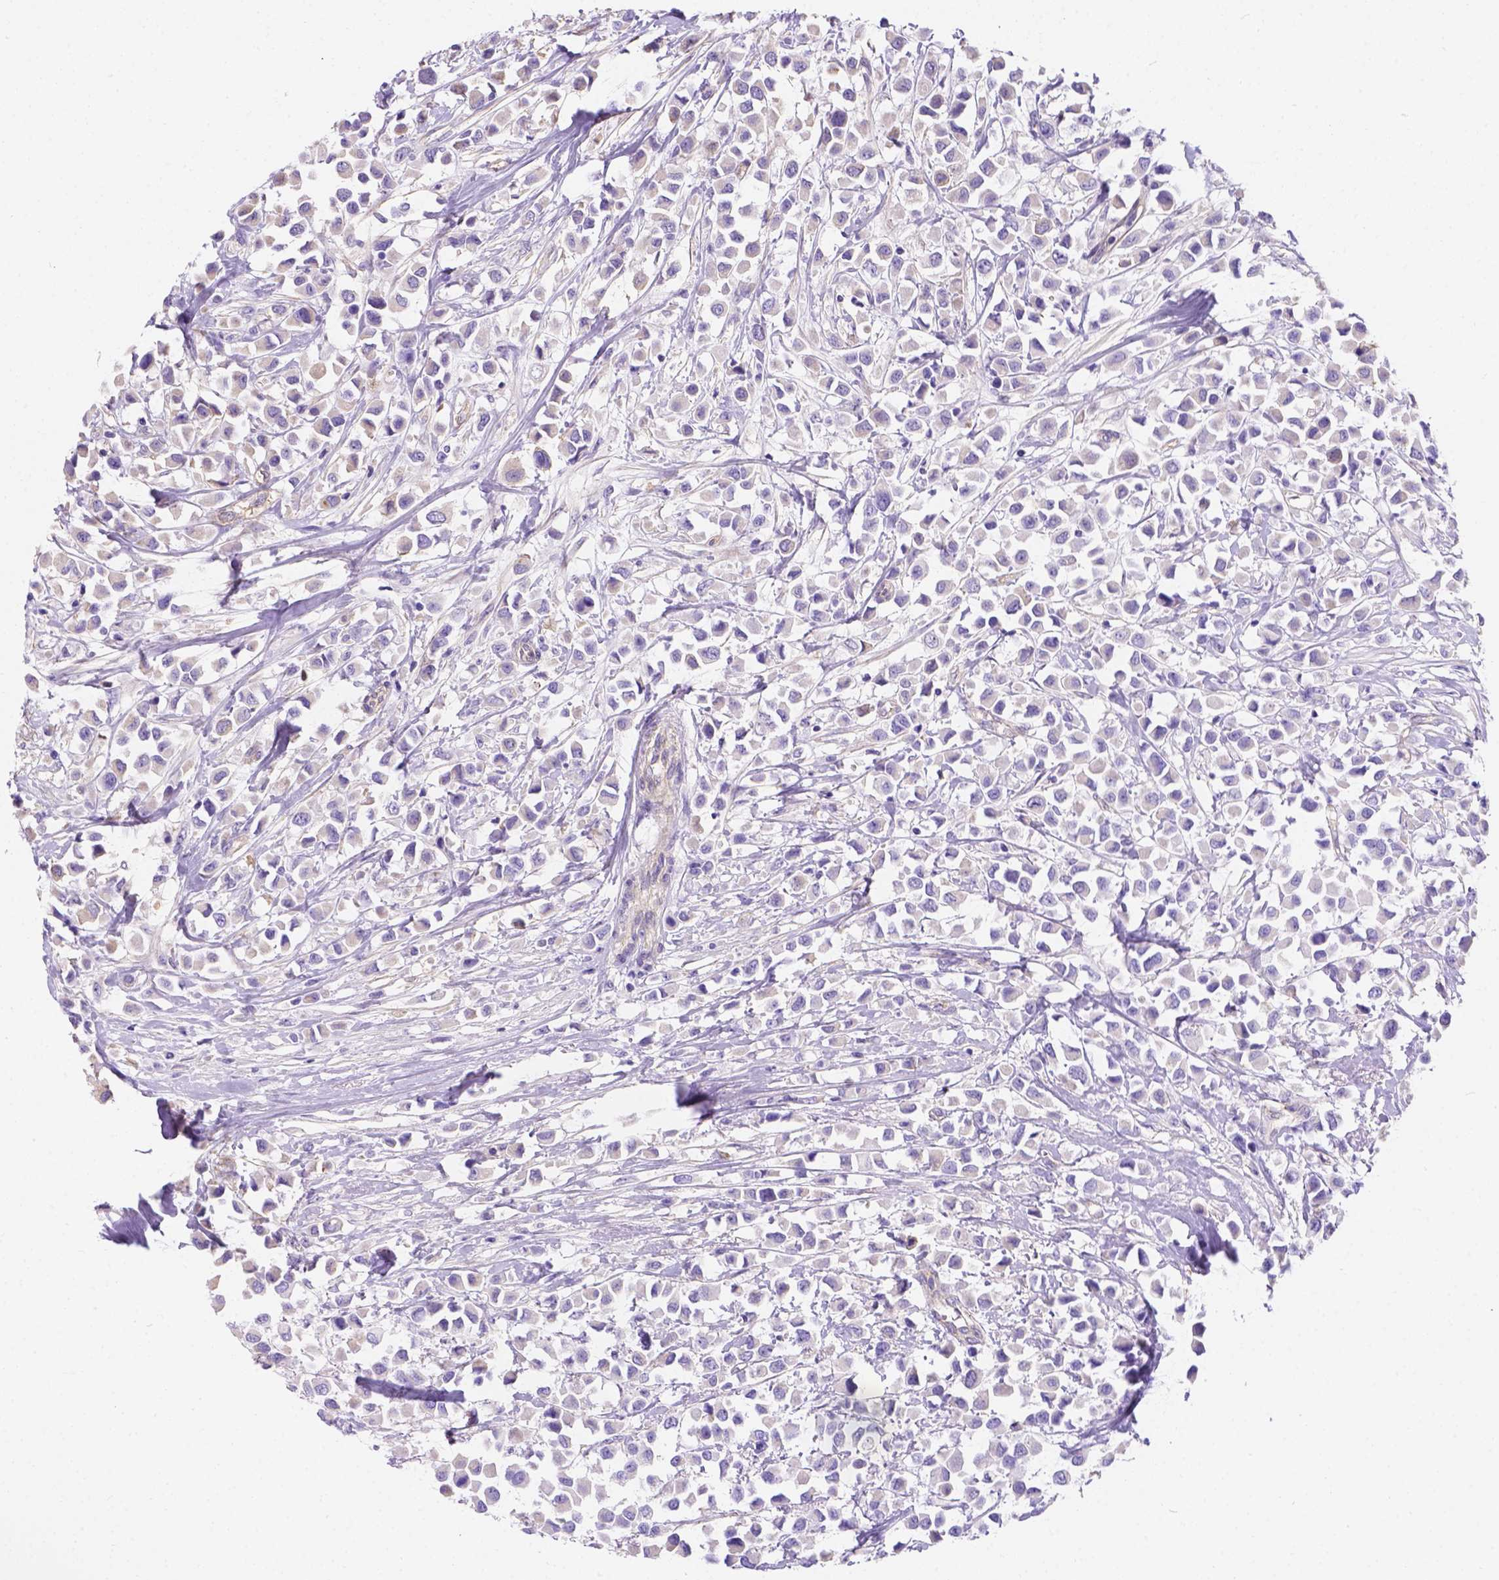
{"staining": {"intensity": "negative", "quantity": "none", "location": "none"}, "tissue": "breast cancer", "cell_type": "Tumor cells", "image_type": "cancer", "snomed": [{"axis": "morphology", "description": "Duct carcinoma"}, {"axis": "topography", "description": "Breast"}], "caption": "Breast cancer was stained to show a protein in brown. There is no significant positivity in tumor cells.", "gene": "PHF7", "patient": {"sex": "female", "age": 61}}